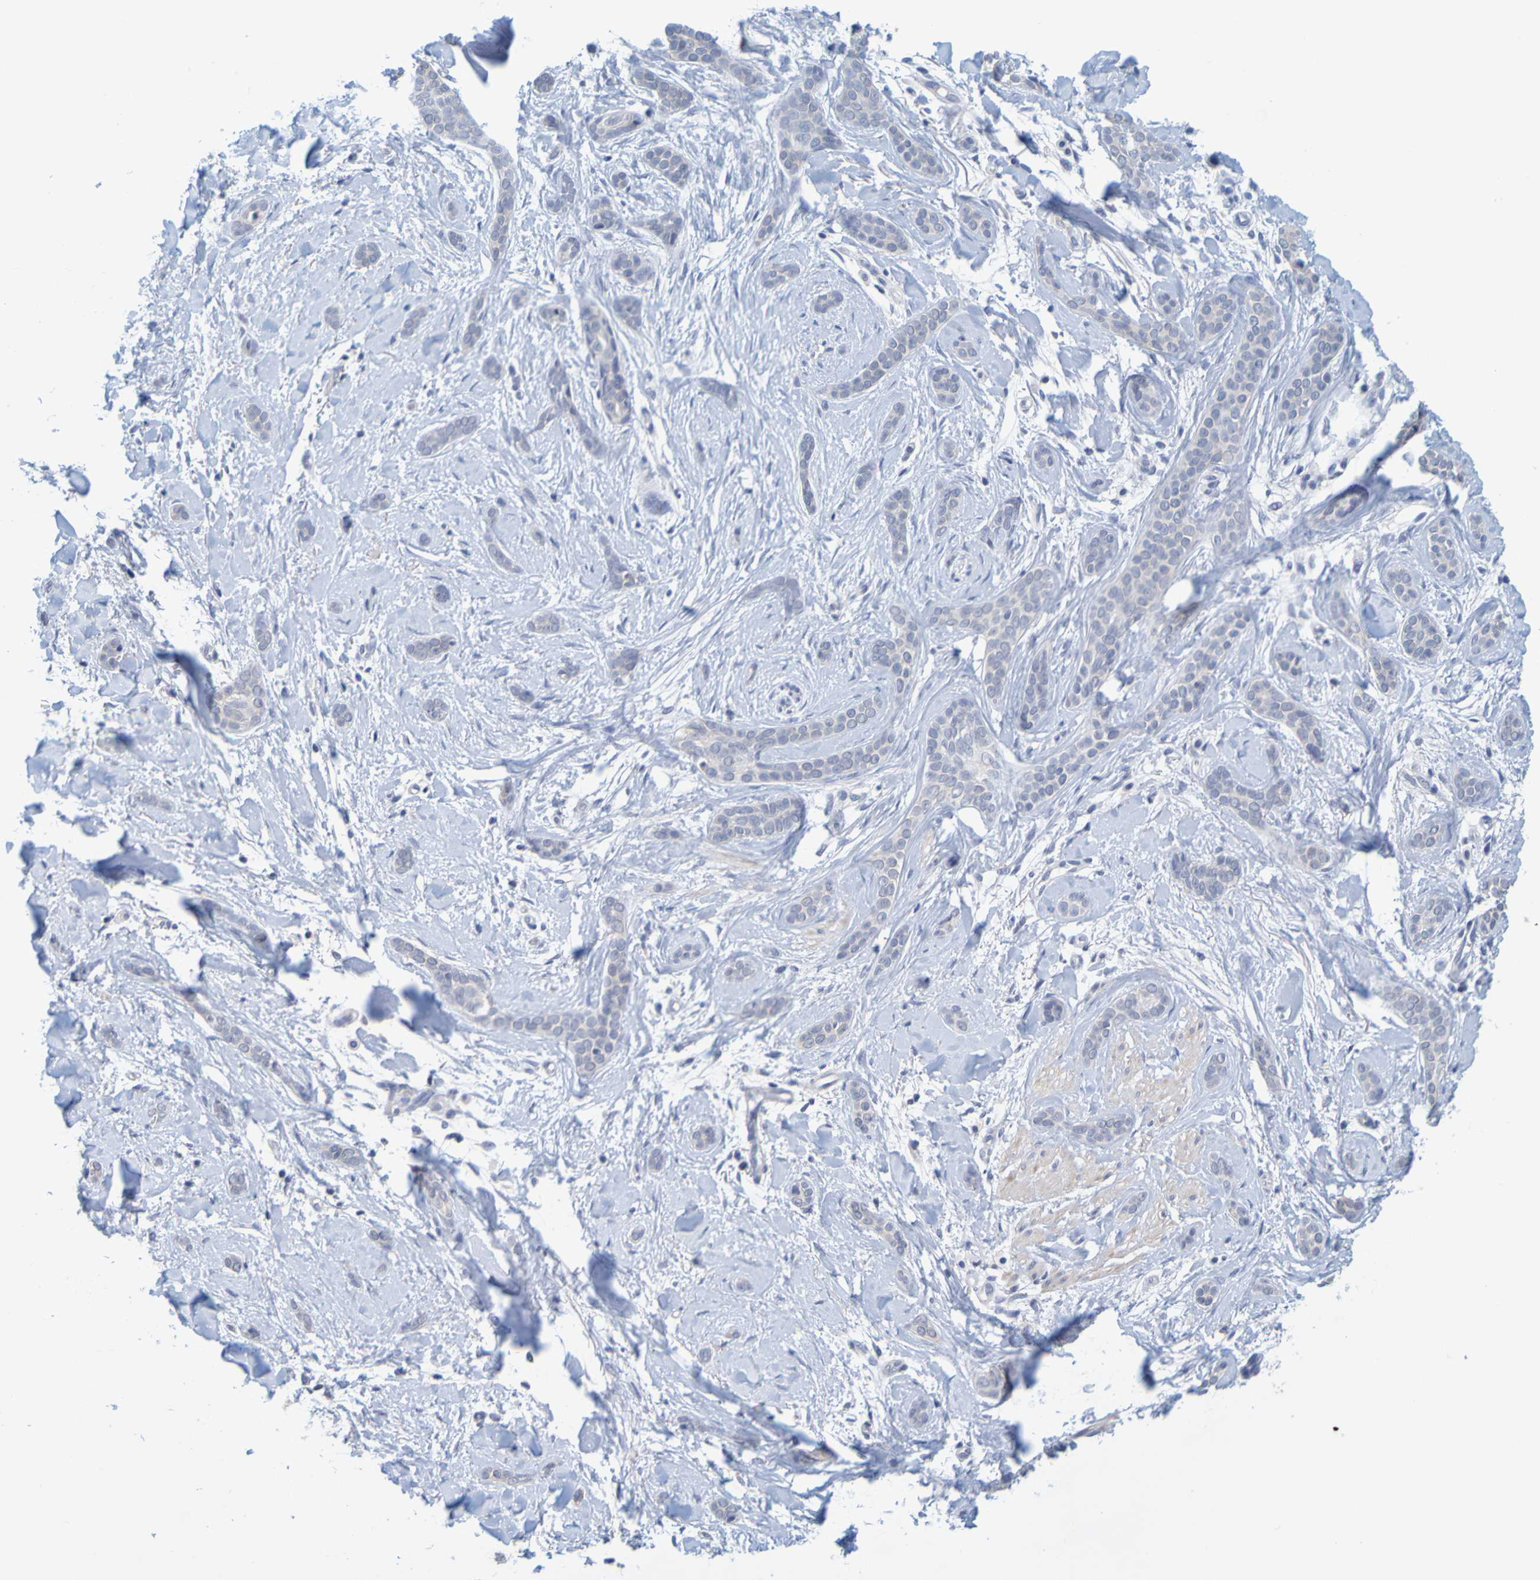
{"staining": {"intensity": "negative", "quantity": "none", "location": "none"}, "tissue": "skin cancer", "cell_type": "Tumor cells", "image_type": "cancer", "snomed": [{"axis": "morphology", "description": "Basal cell carcinoma"}, {"axis": "morphology", "description": "Adnexal tumor, benign"}, {"axis": "topography", "description": "Skin"}], "caption": "Immunohistochemistry (IHC) of skin basal cell carcinoma displays no staining in tumor cells.", "gene": "ENDOU", "patient": {"sex": "female", "age": 42}}